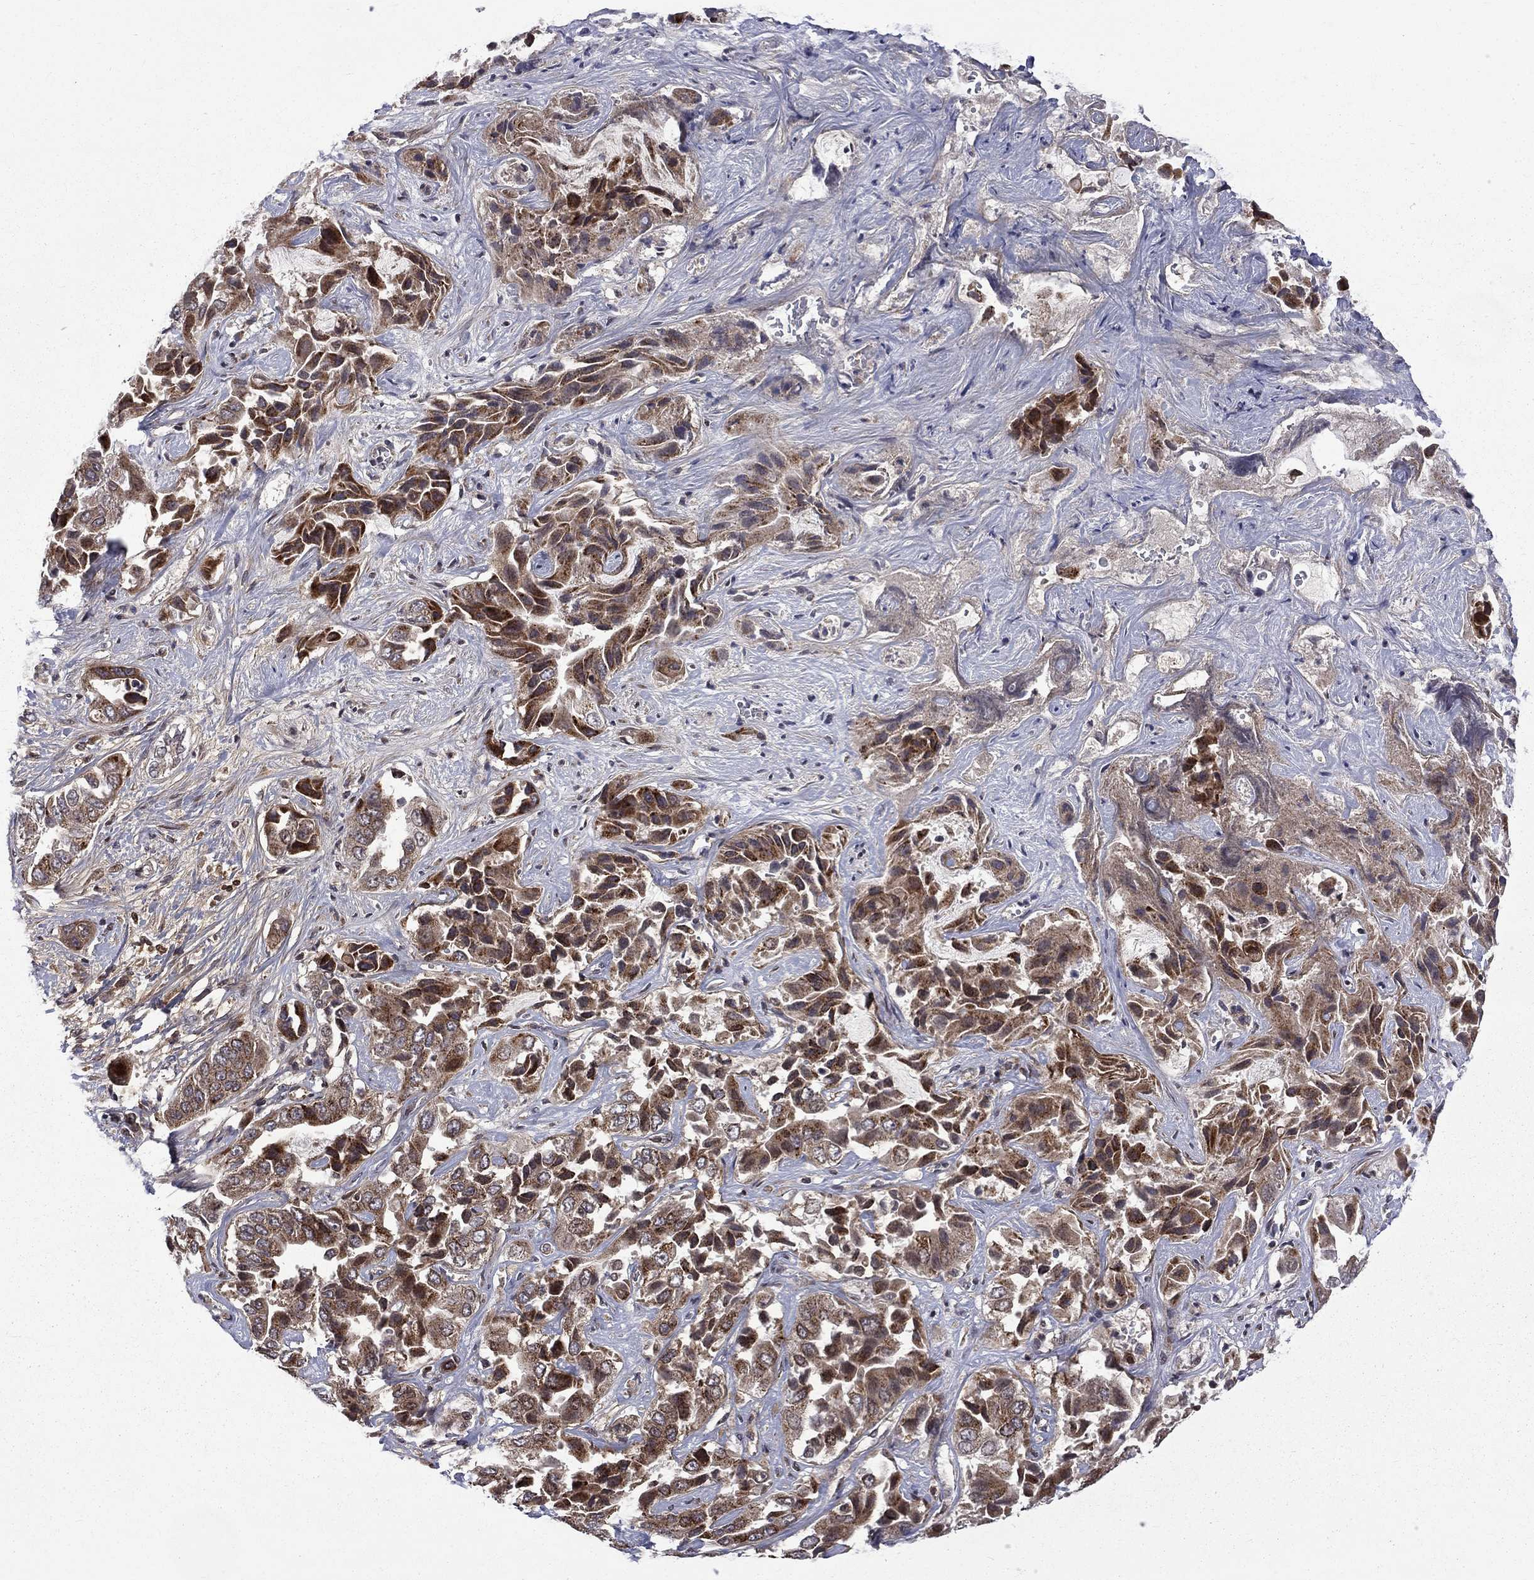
{"staining": {"intensity": "strong", "quantity": ">75%", "location": "cytoplasmic/membranous,nuclear"}, "tissue": "liver cancer", "cell_type": "Tumor cells", "image_type": "cancer", "snomed": [{"axis": "morphology", "description": "Cholangiocarcinoma"}, {"axis": "topography", "description": "Liver"}], "caption": "Immunohistochemical staining of human liver cholangiocarcinoma displays high levels of strong cytoplasmic/membranous and nuclear expression in approximately >75% of tumor cells. (IHC, brightfield microscopy, high magnification).", "gene": "KPNA3", "patient": {"sex": "female", "age": 52}}